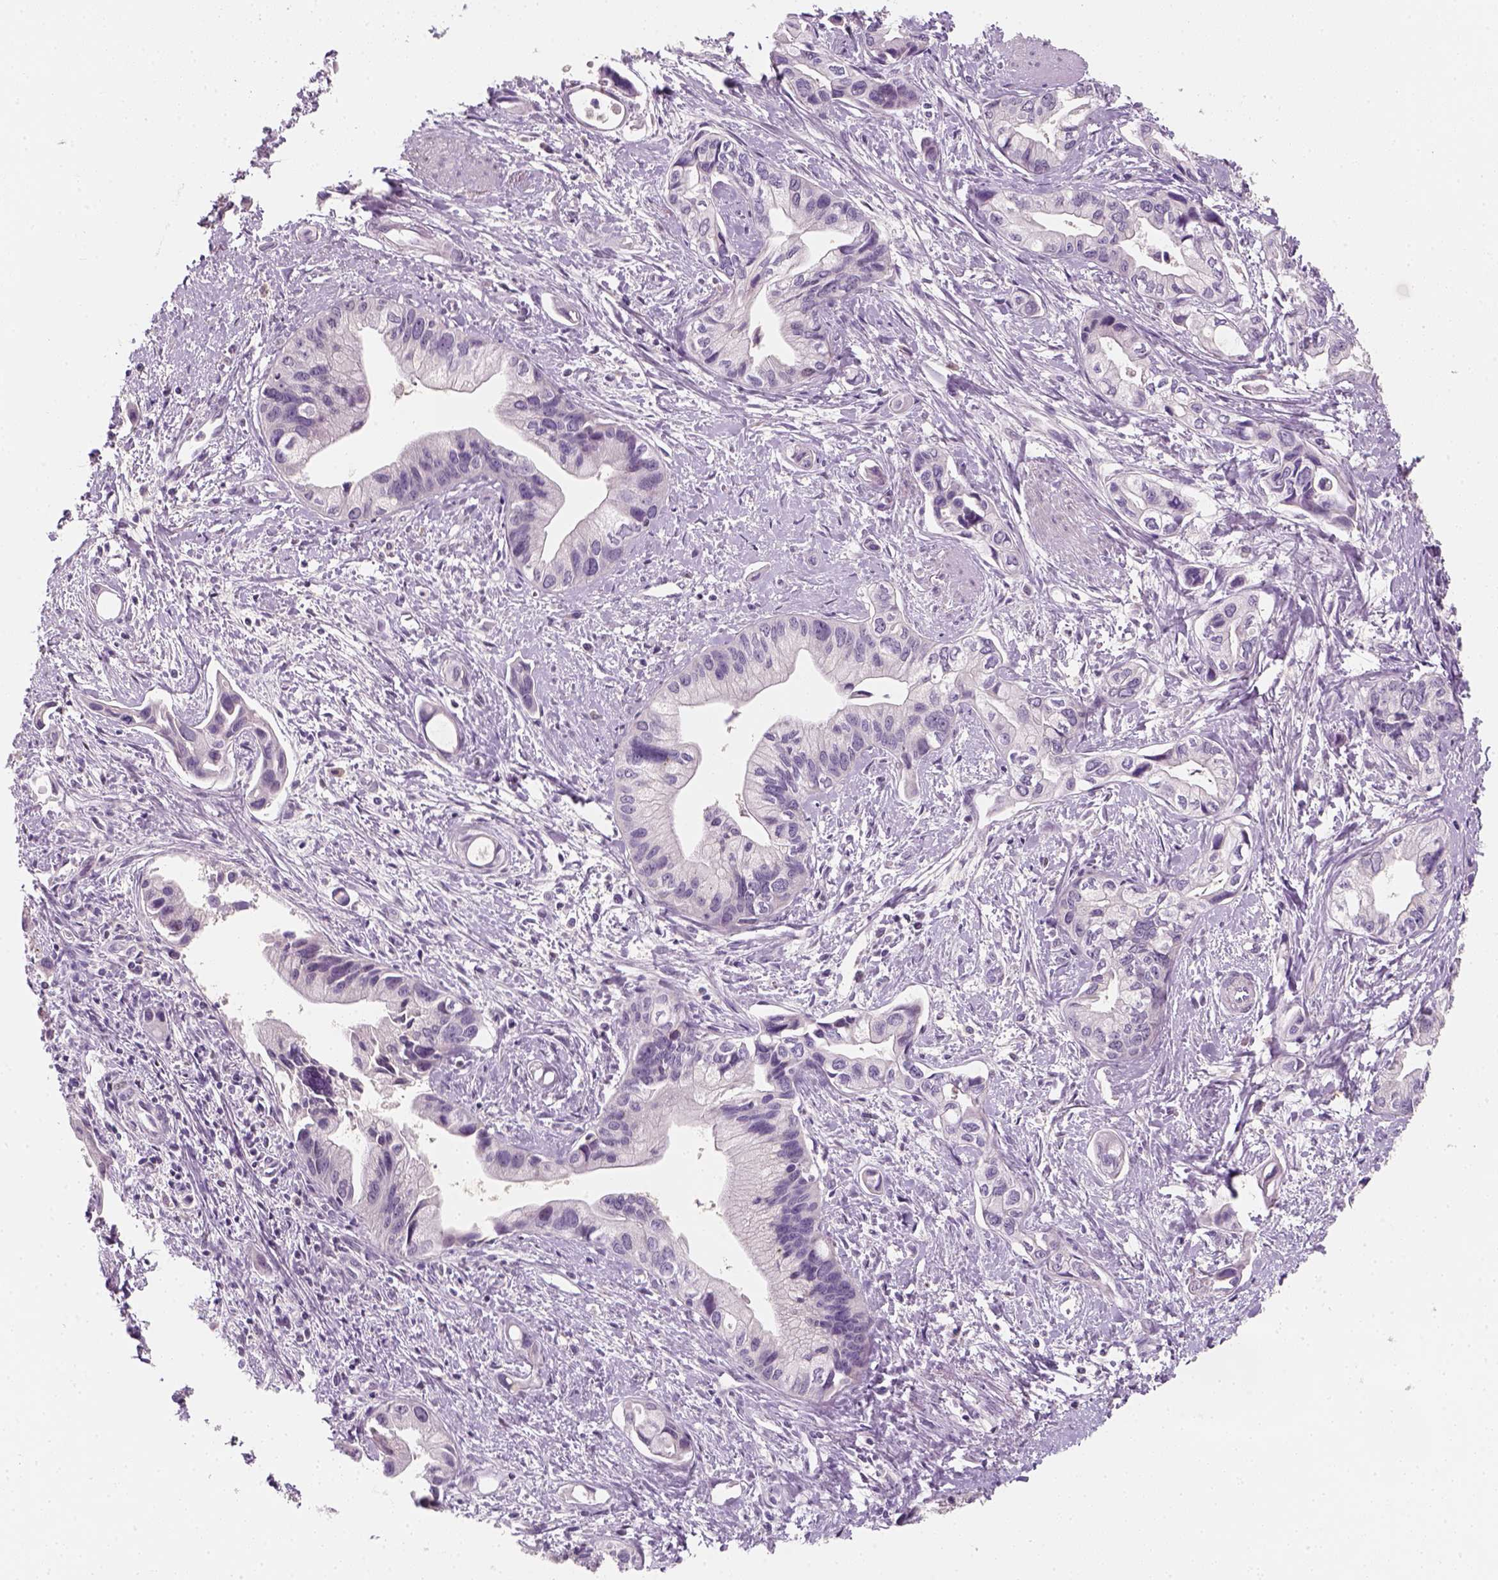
{"staining": {"intensity": "negative", "quantity": "none", "location": "none"}, "tissue": "pancreatic cancer", "cell_type": "Tumor cells", "image_type": "cancer", "snomed": [{"axis": "morphology", "description": "Adenocarcinoma, NOS"}, {"axis": "topography", "description": "Pancreas"}], "caption": "Immunohistochemistry histopathology image of neoplastic tissue: human adenocarcinoma (pancreatic) stained with DAB (3,3'-diaminobenzidine) demonstrates no significant protein expression in tumor cells.", "gene": "TP53", "patient": {"sex": "female", "age": 61}}